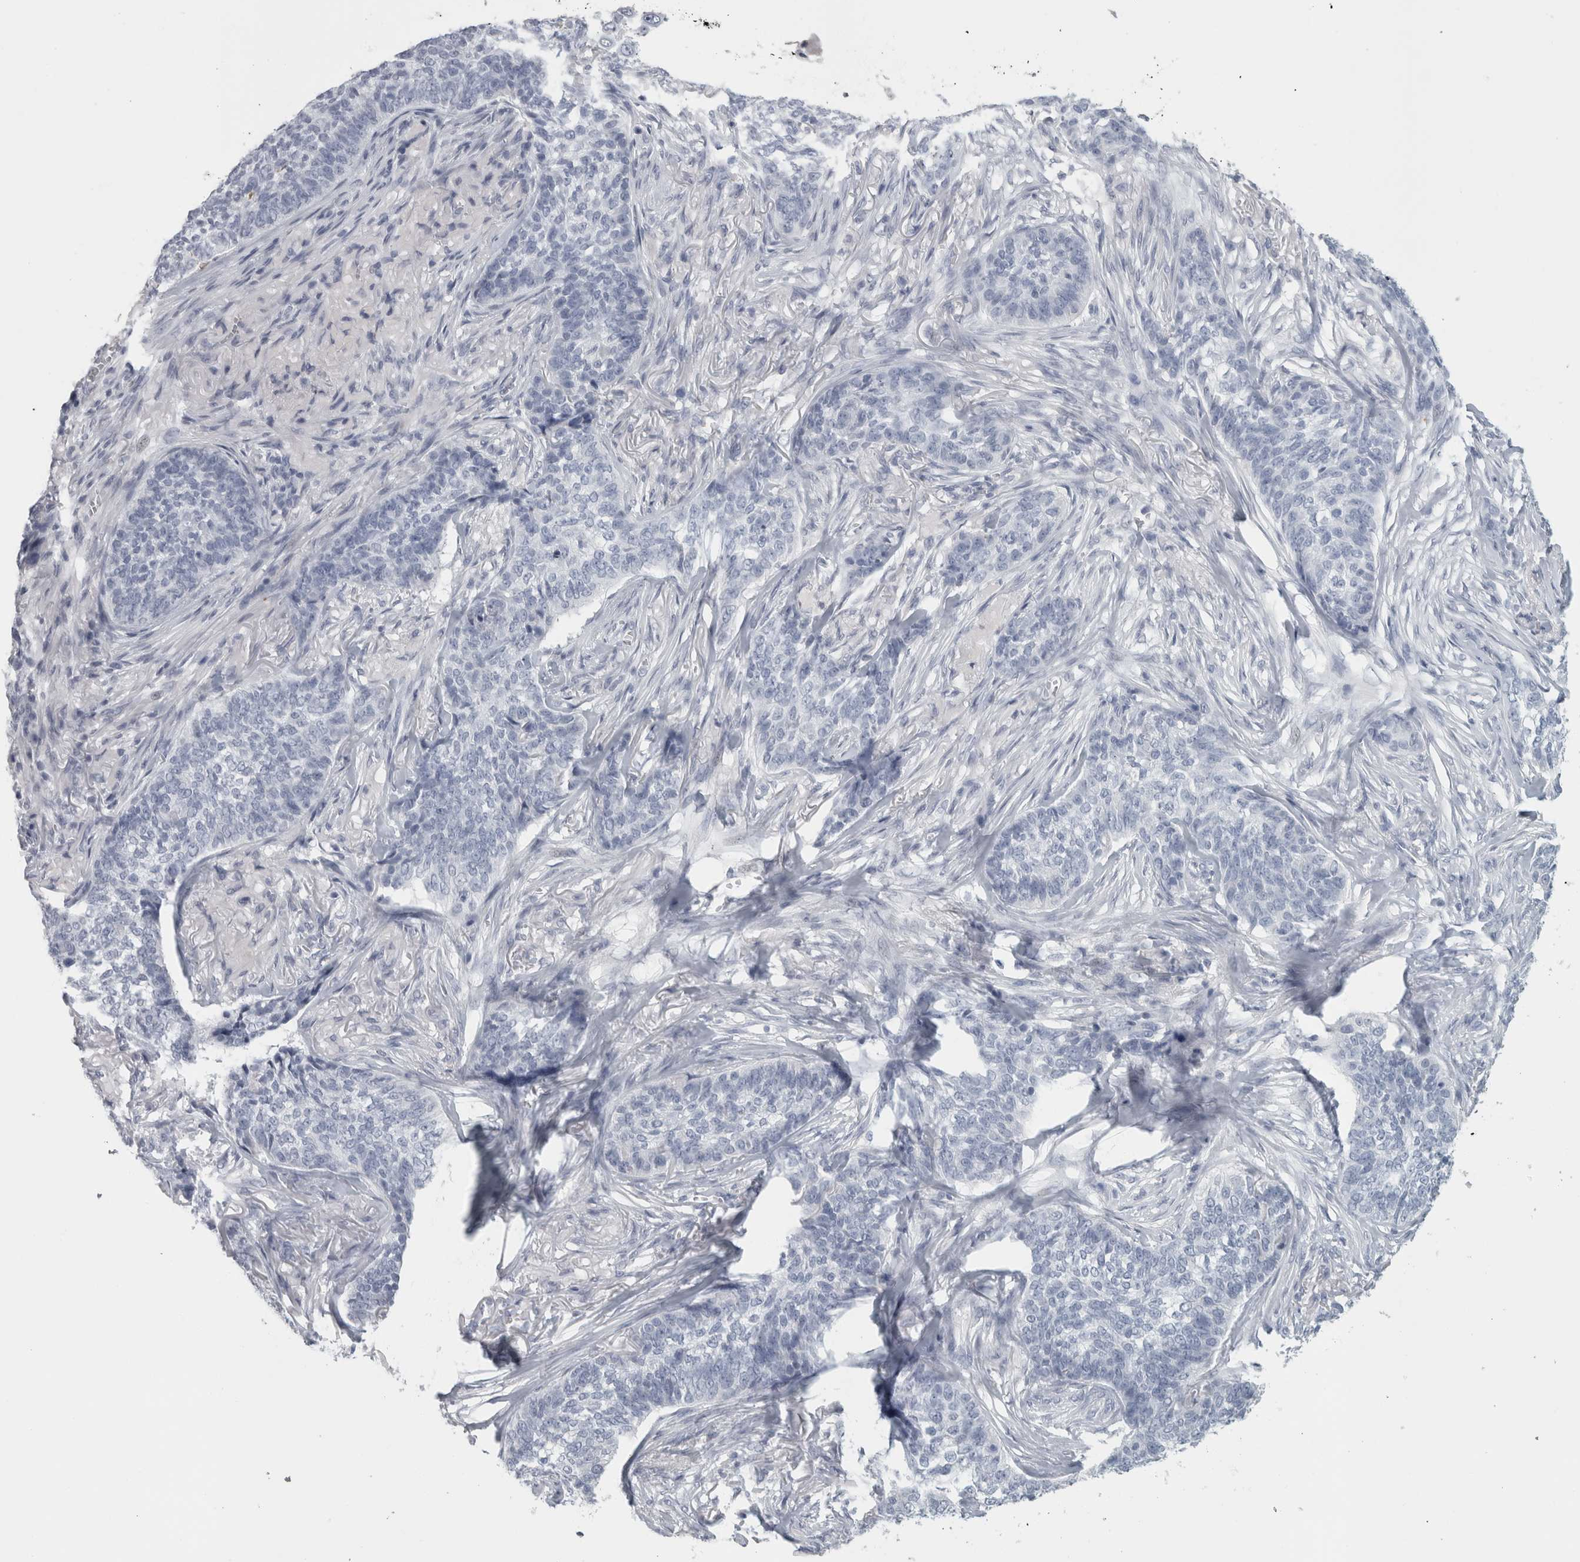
{"staining": {"intensity": "negative", "quantity": "none", "location": "none"}, "tissue": "skin cancer", "cell_type": "Tumor cells", "image_type": "cancer", "snomed": [{"axis": "morphology", "description": "Basal cell carcinoma"}, {"axis": "topography", "description": "Skin"}], "caption": "Skin basal cell carcinoma stained for a protein using immunohistochemistry exhibits no staining tumor cells.", "gene": "CPE", "patient": {"sex": "male", "age": 85}}